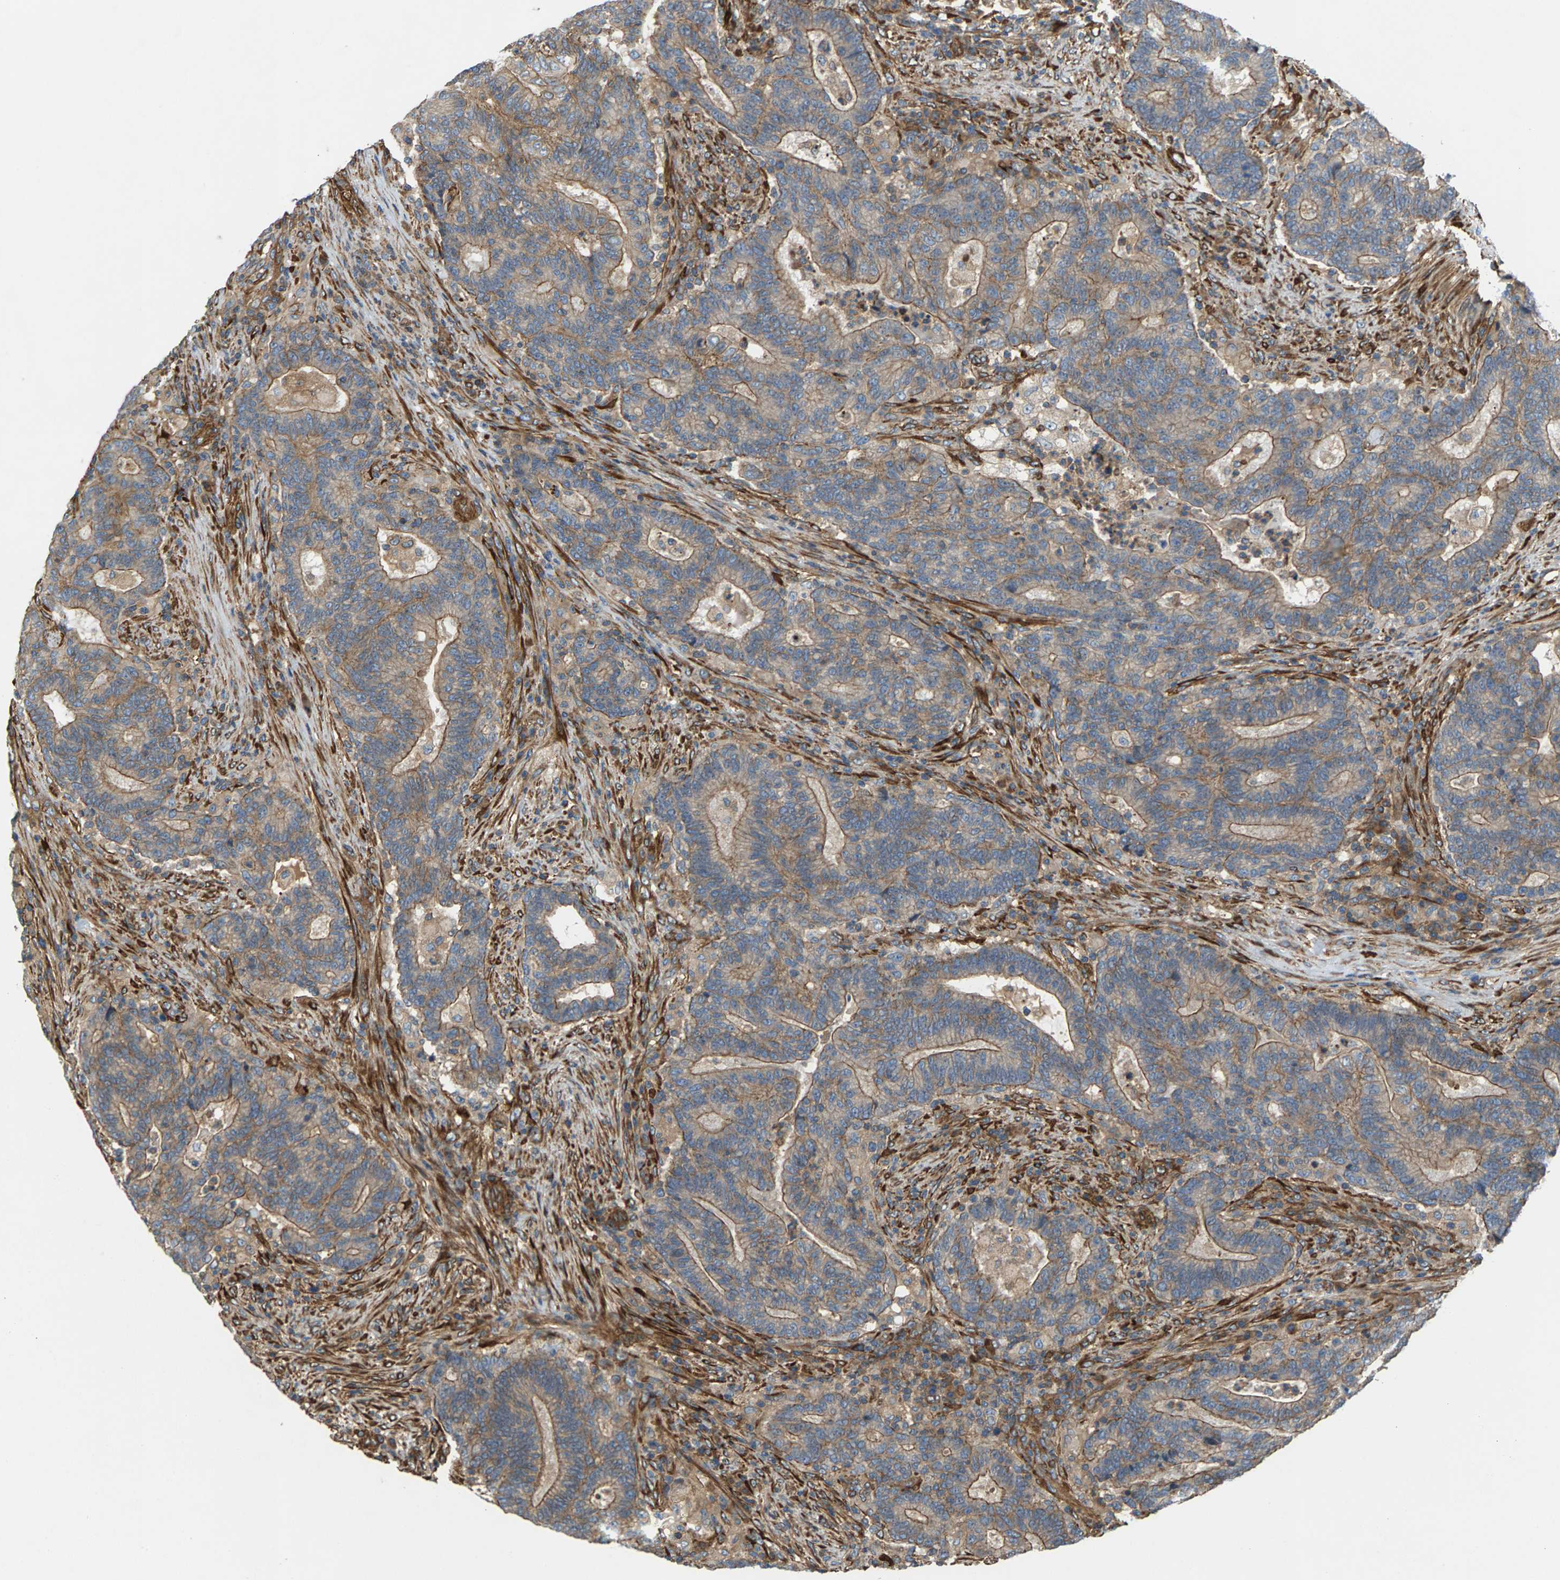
{"staining": {"intensity": "weak", "quantity": ">75%", "location": "cytoplasmic/membranous"}, "tissue": "colorectal cancer", "cell_type": "Tumor cells", "image_type": "cancer", "snomed": [{"axis": "morphology", "description": "Adenocarcinoma, NOS"}, {"axis": "topography", "description": "Colon"}], "caption": "Immunohistochemistry (IHC) photomicrograph of neoplastic tissue: human colorectal cancer (adenocarcinoma) stained using immunohistochemistry displays low levels of weak protein expression localized specifically in the cytoplasmic/membranous of tumor cells, appearing as a cytoplasmic/membranous brown color.", "gene": "PDCL", "patient": {"sex": "female", "age": 75}}